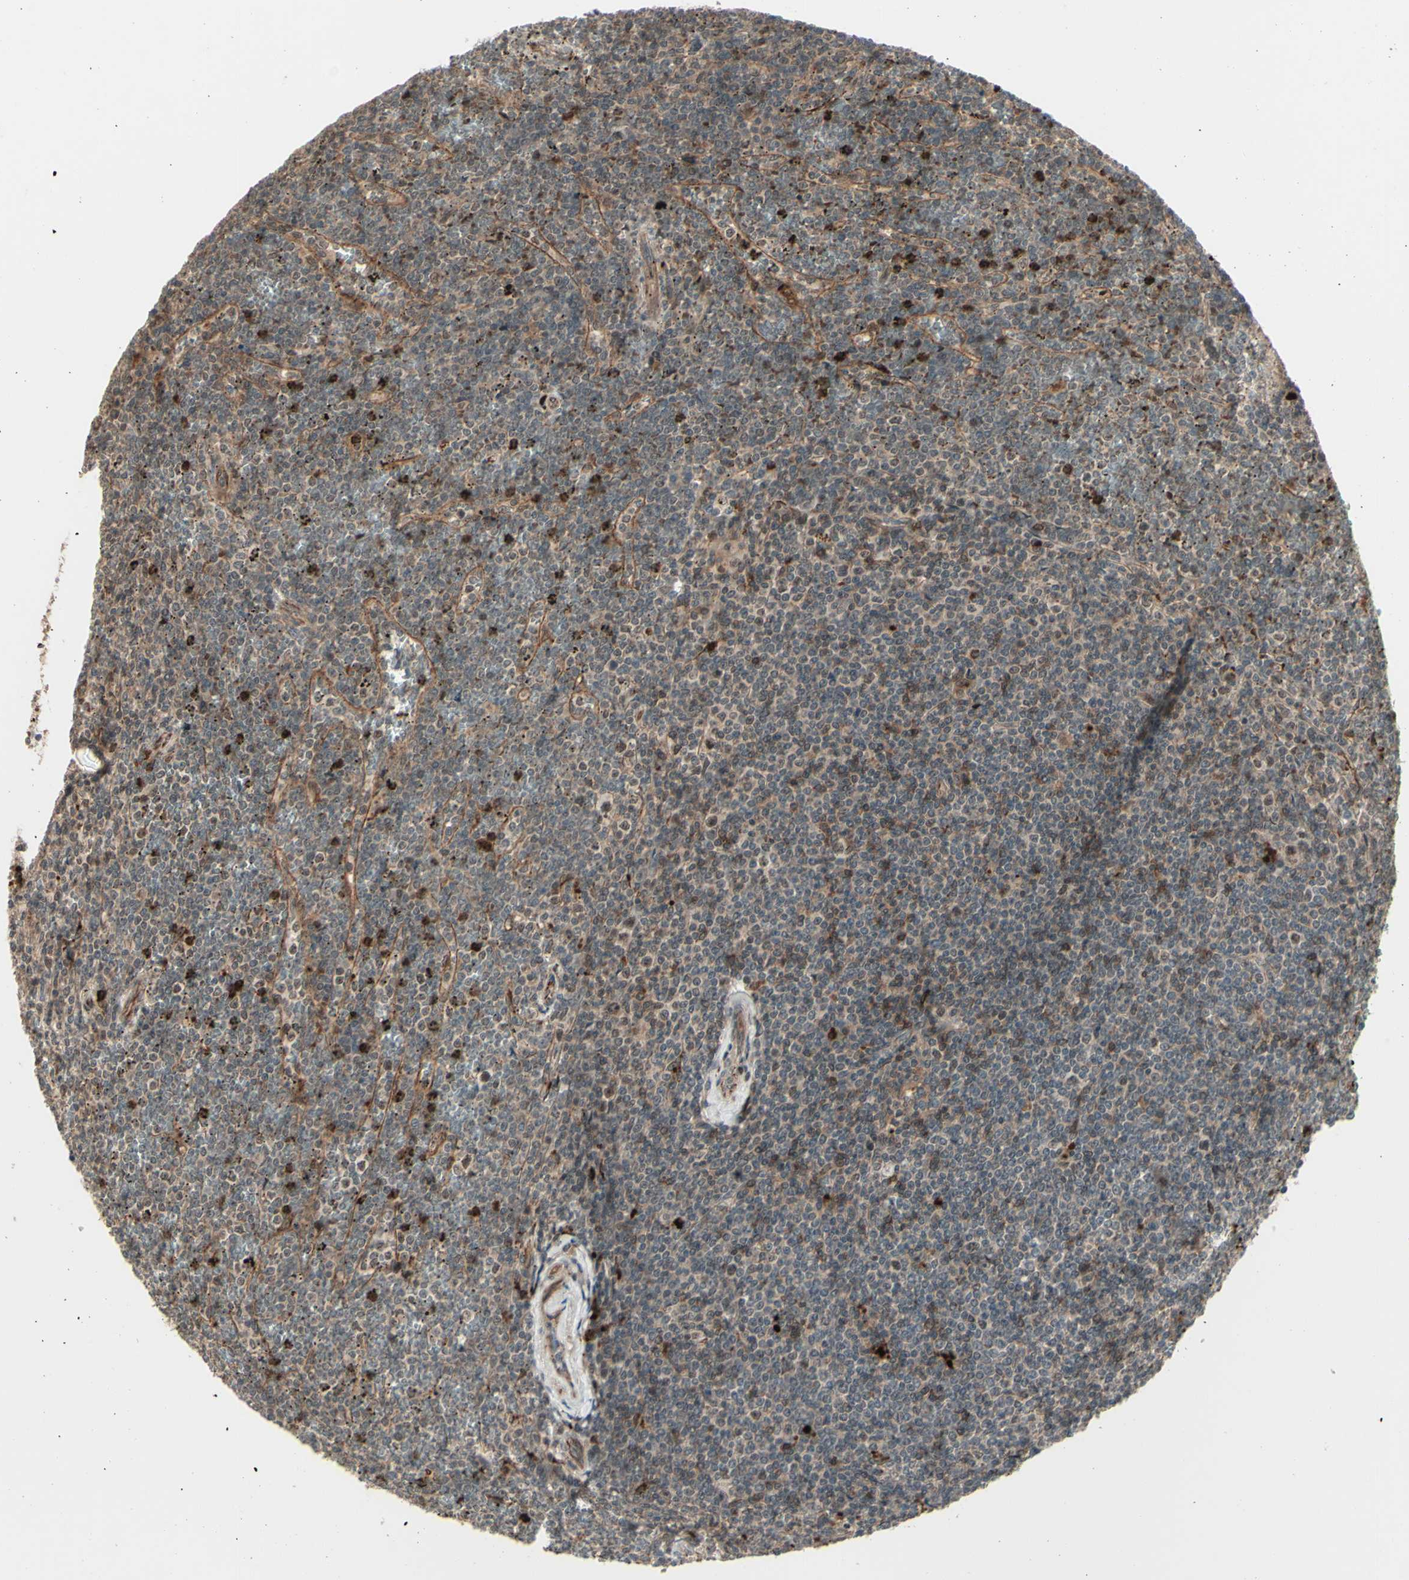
{"staining": {"intensity": "weak", "quantity": "25%-75%", "location": "cytoplasmic/membranous,nuclear"}, "tissue": "lymphoma", "cell_type": "Tumor cells", "image_type": "cancer", "snomed": [{"axis": "morphology", "description": "Malignant lymphoma, non-Hodgkin's type, Low grade"}, {"axis": "topography", "description": "Spleen"}], "caption": "Malignant lymphoma, non-Hodgkin's type (low-grade) was stained to show a protein in brown. There is low levels of weak cytoplasmic/membranous and nuclear staining in approximately 25%-75% of tumor cells.", "gene": "MLF2", "patient": {"sex": "female", "age": 19}}